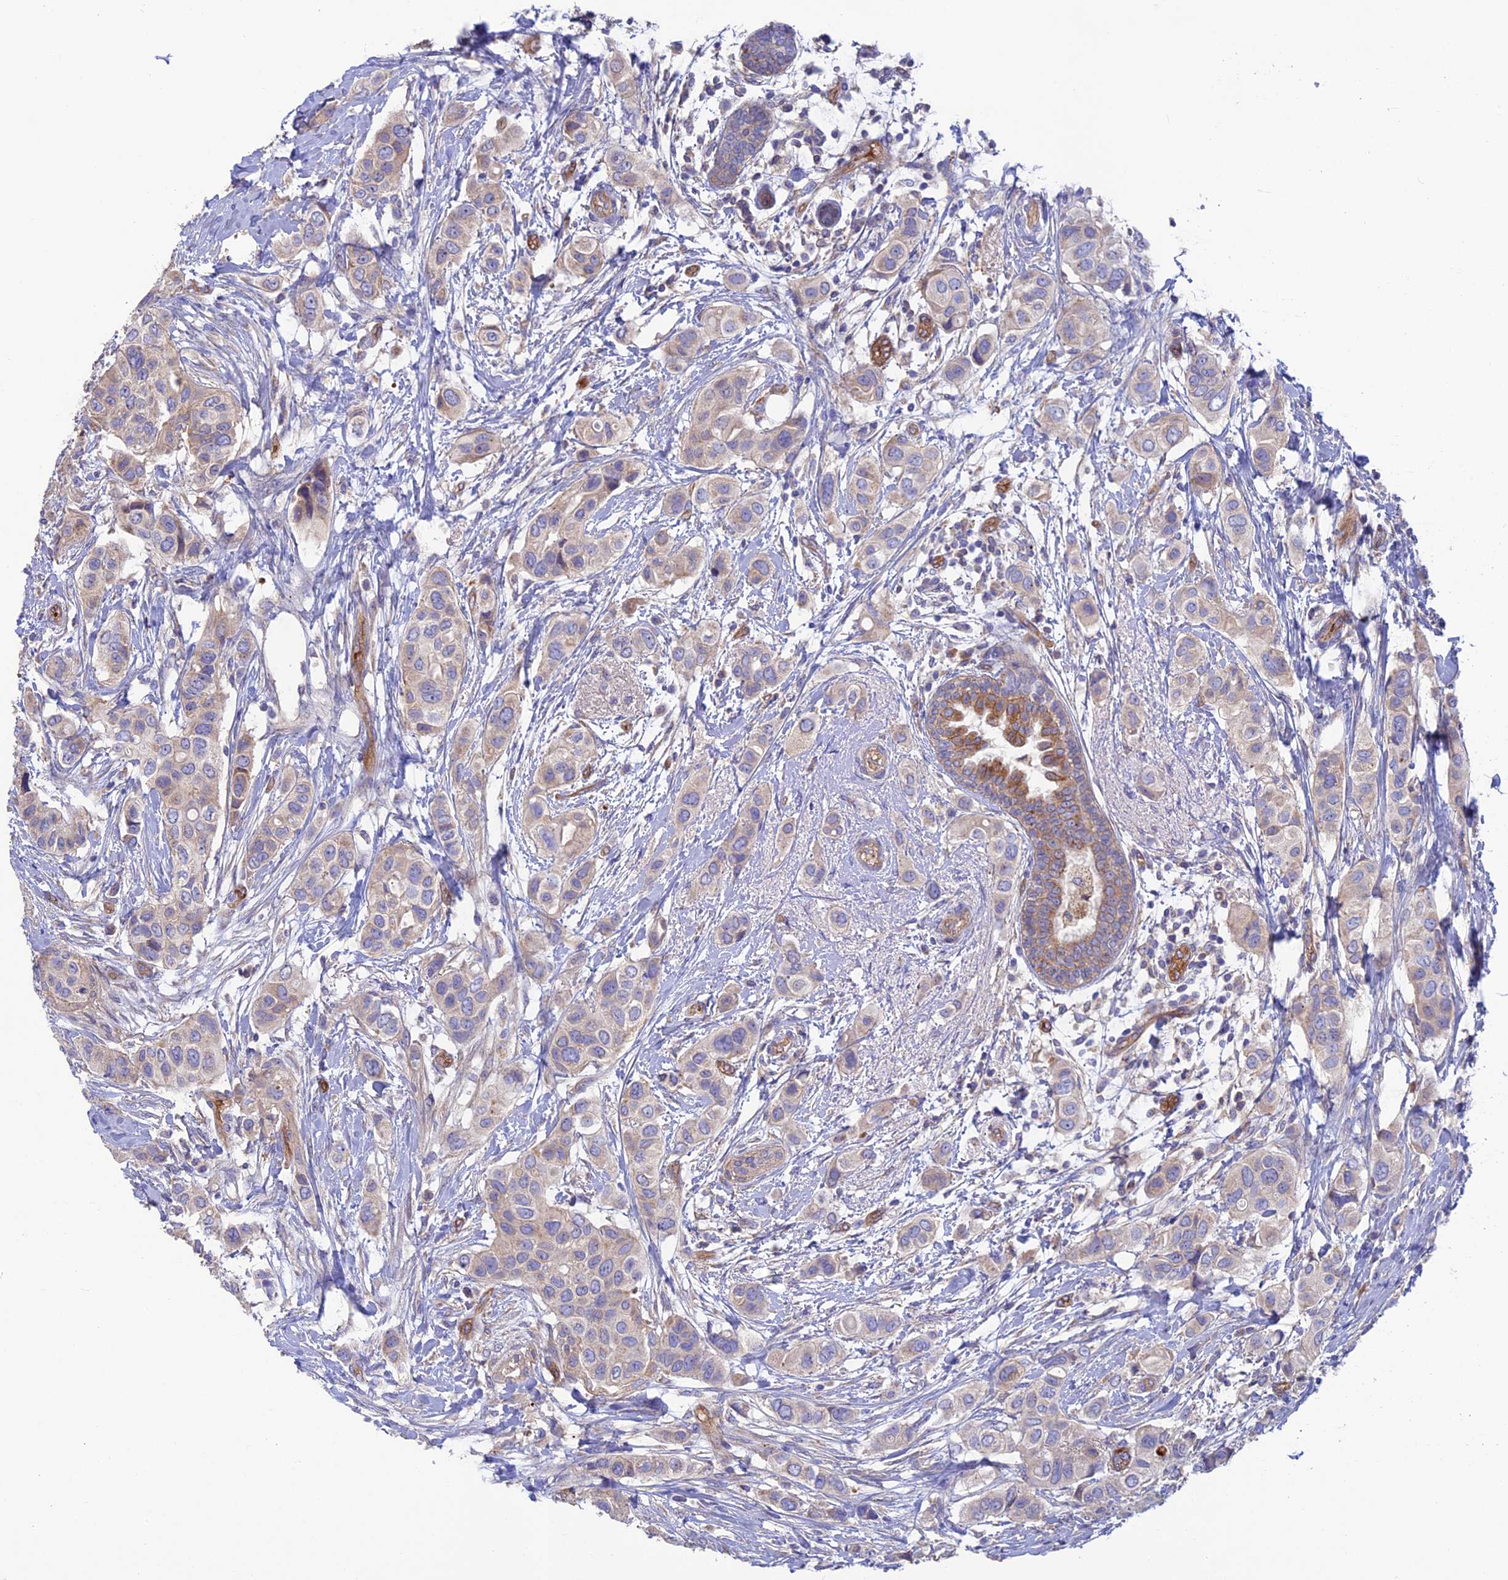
{"staining": {"intensity": "weak", "quantity": "<25%", "location": "cytoplasmic/membranous"}, "tissue": "breast cancer", "cell_type": "Tumor cells", "image_type": "cancer", "snomed": [{"axis": "morphology", "description": "Lobular carcinoma"}, {"axis": "topography", "description": "Breast"}], "caption": "DAB (3,3'-diaminobenzidine) immunohistochemical staining of breast cancer (lobular carcinoma) shows no significant staining in tumor cells.", "gene": "DUS3L", "patient": {"sex": "female", "age": 51}}